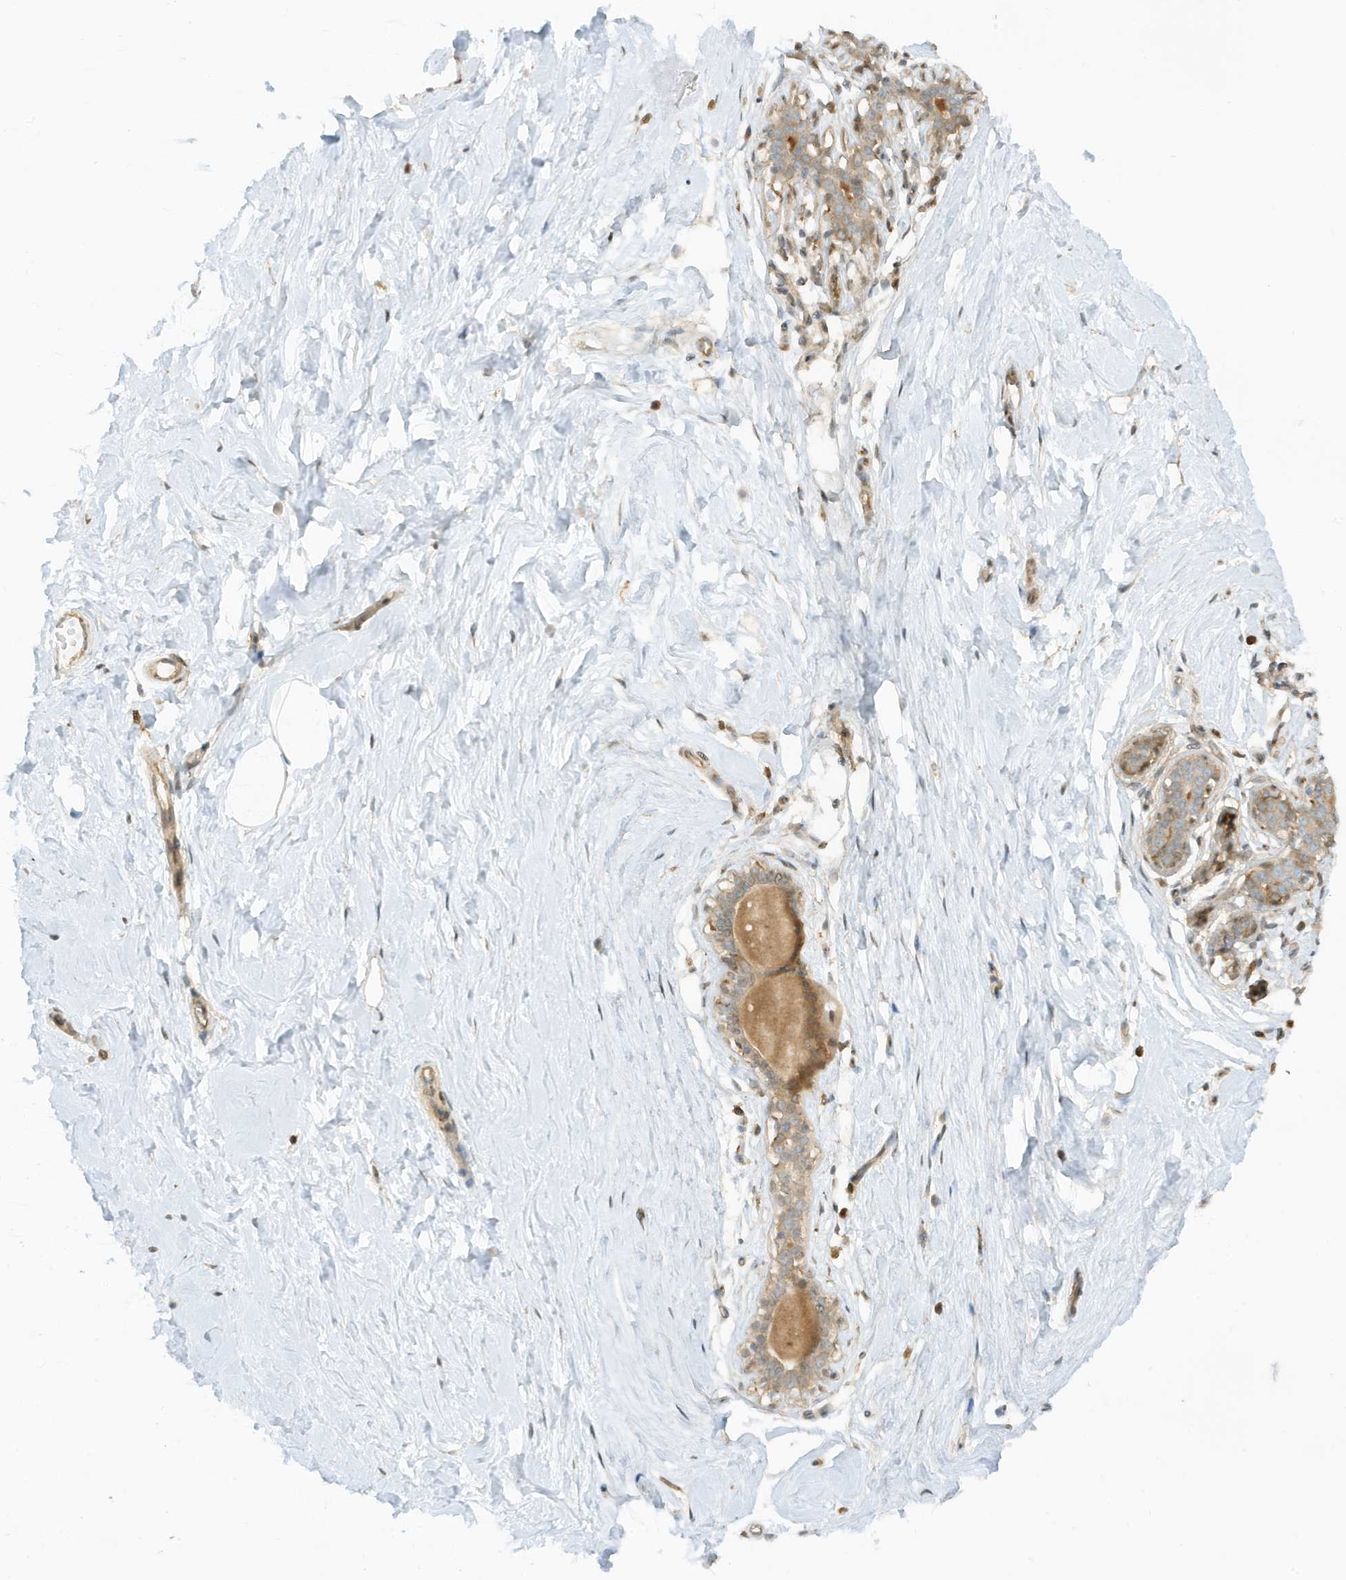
{"staining": {"intensity": "moderate", "quantity": "25%-75%", "location": "cytoplasmic/membranous"}, "tissue": "breast", "cell_type": "Adipocytes", "image_type": "normal", "snomed": [{"axis": "morphology", "description": "Normal tissue, NOS"}, {"axis": "morphology", "description": "Adenoma, NOS"}, {"axis": "topography", "description": "Breast"}], "caption": "Moderate cytoplasmic/membranous expression for a protein is present in approximately 25%-75% of adipocytes of normal breast using immunohistochemistry (IHC).", "gene": "SCARF2", "patient": {"sex": "female", "age": 23}}